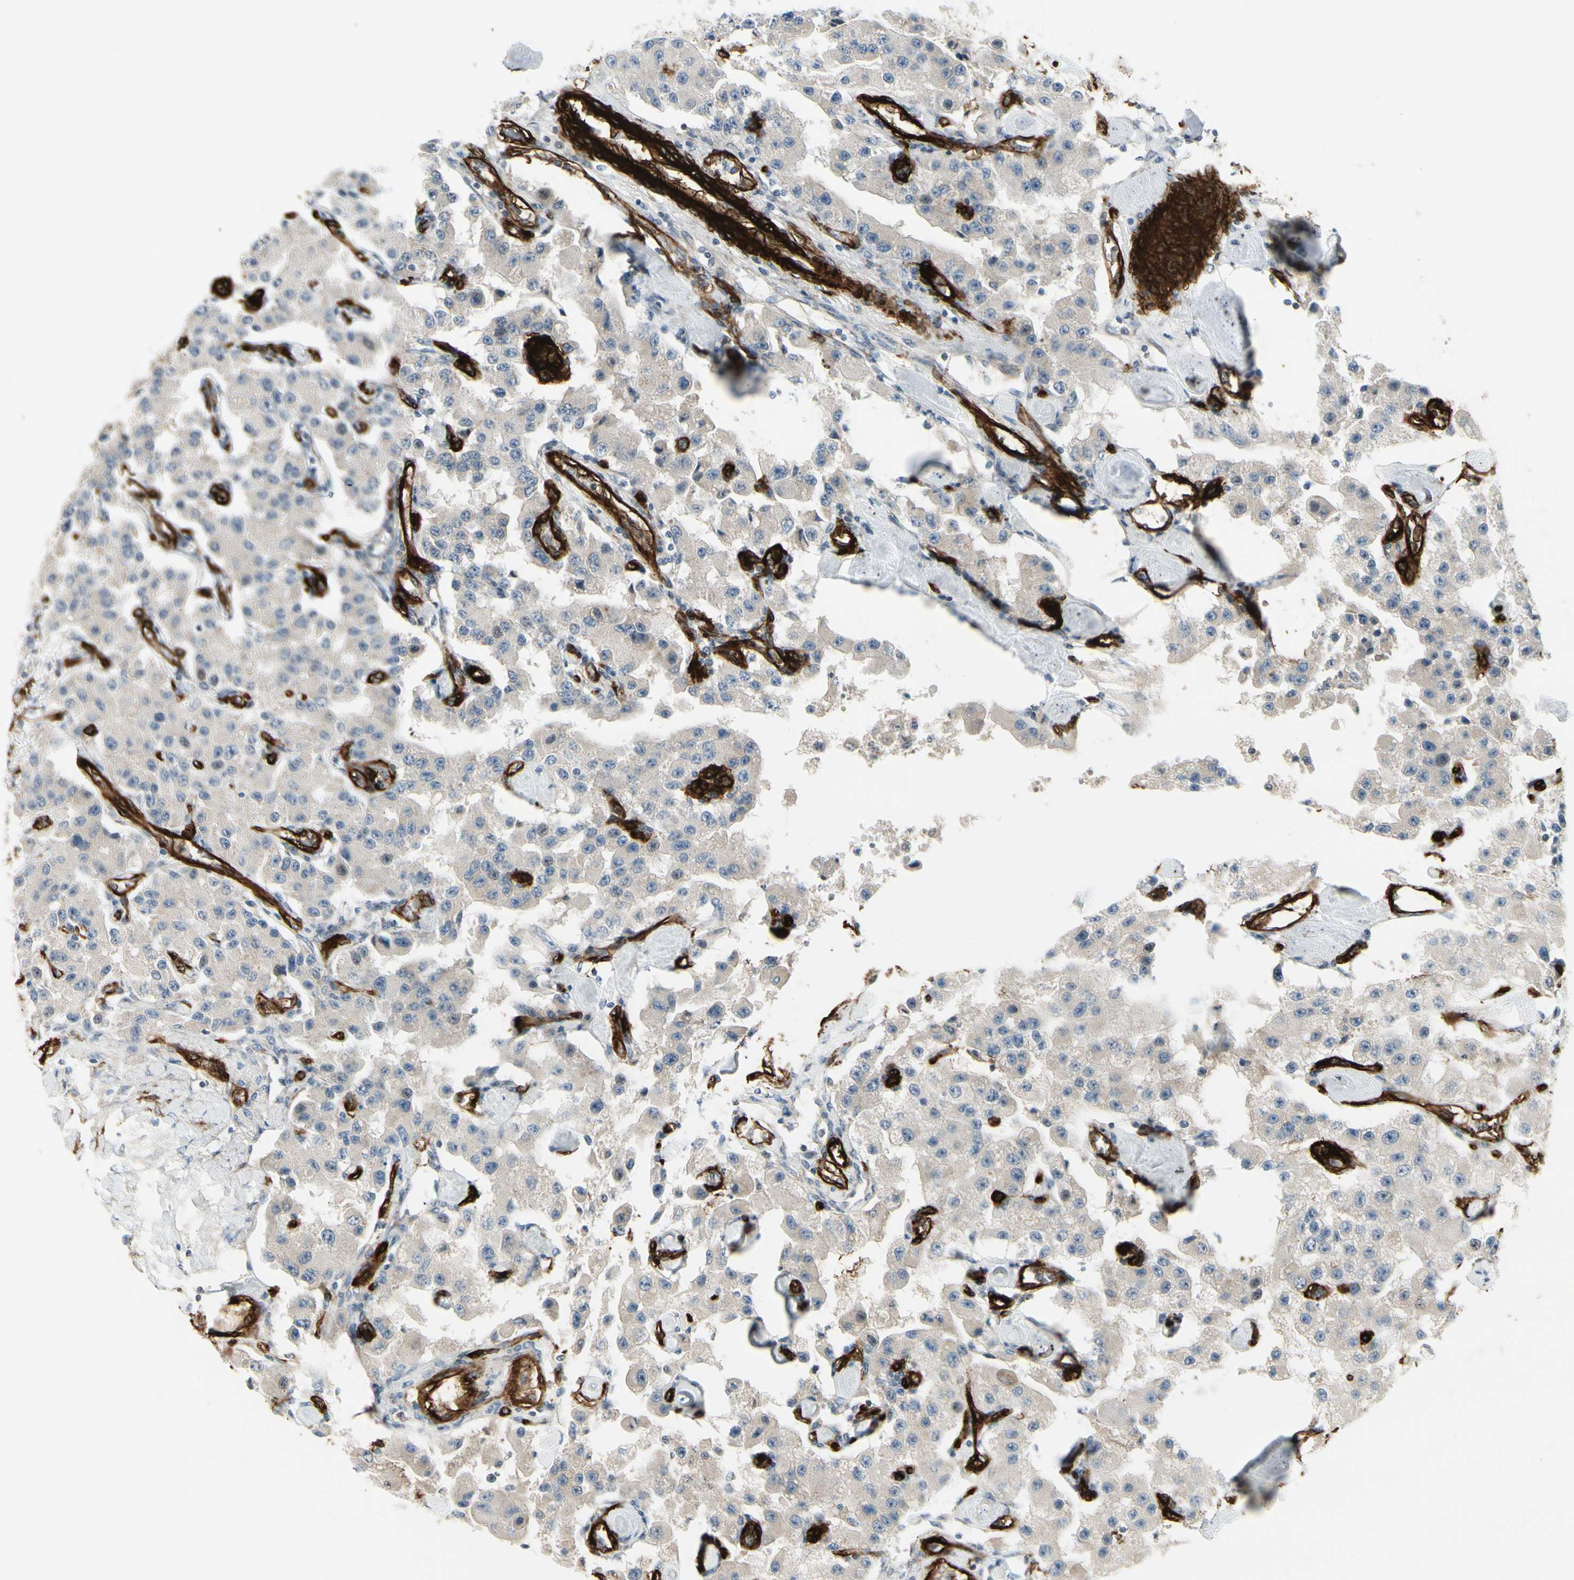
{"staining": {"intensity": "negative", "quantity": "none", "location": "none"}, "tissue": "carcinoid", "cell_type": "Tumor cells", "image_type": "cancer", "snomed": [{"axis": "morphology", "description": "Carcinoid, malignant, NOS"}, {"axis": "topography", "description": "Pancreas"}], "caption": "DAB (3,3'-diaminobenzidine) immunohistochemical staining of carcinoid exhibits no significant expression in tumor cells. (Stains: DAB (3,3'-diaminobenzidine) IHC with hematoxylin counter stain, Microscopy: brightfield microscopy at high magnification).", "gene": "MCAM", "patient": {"sex": "male", "age": 41}}